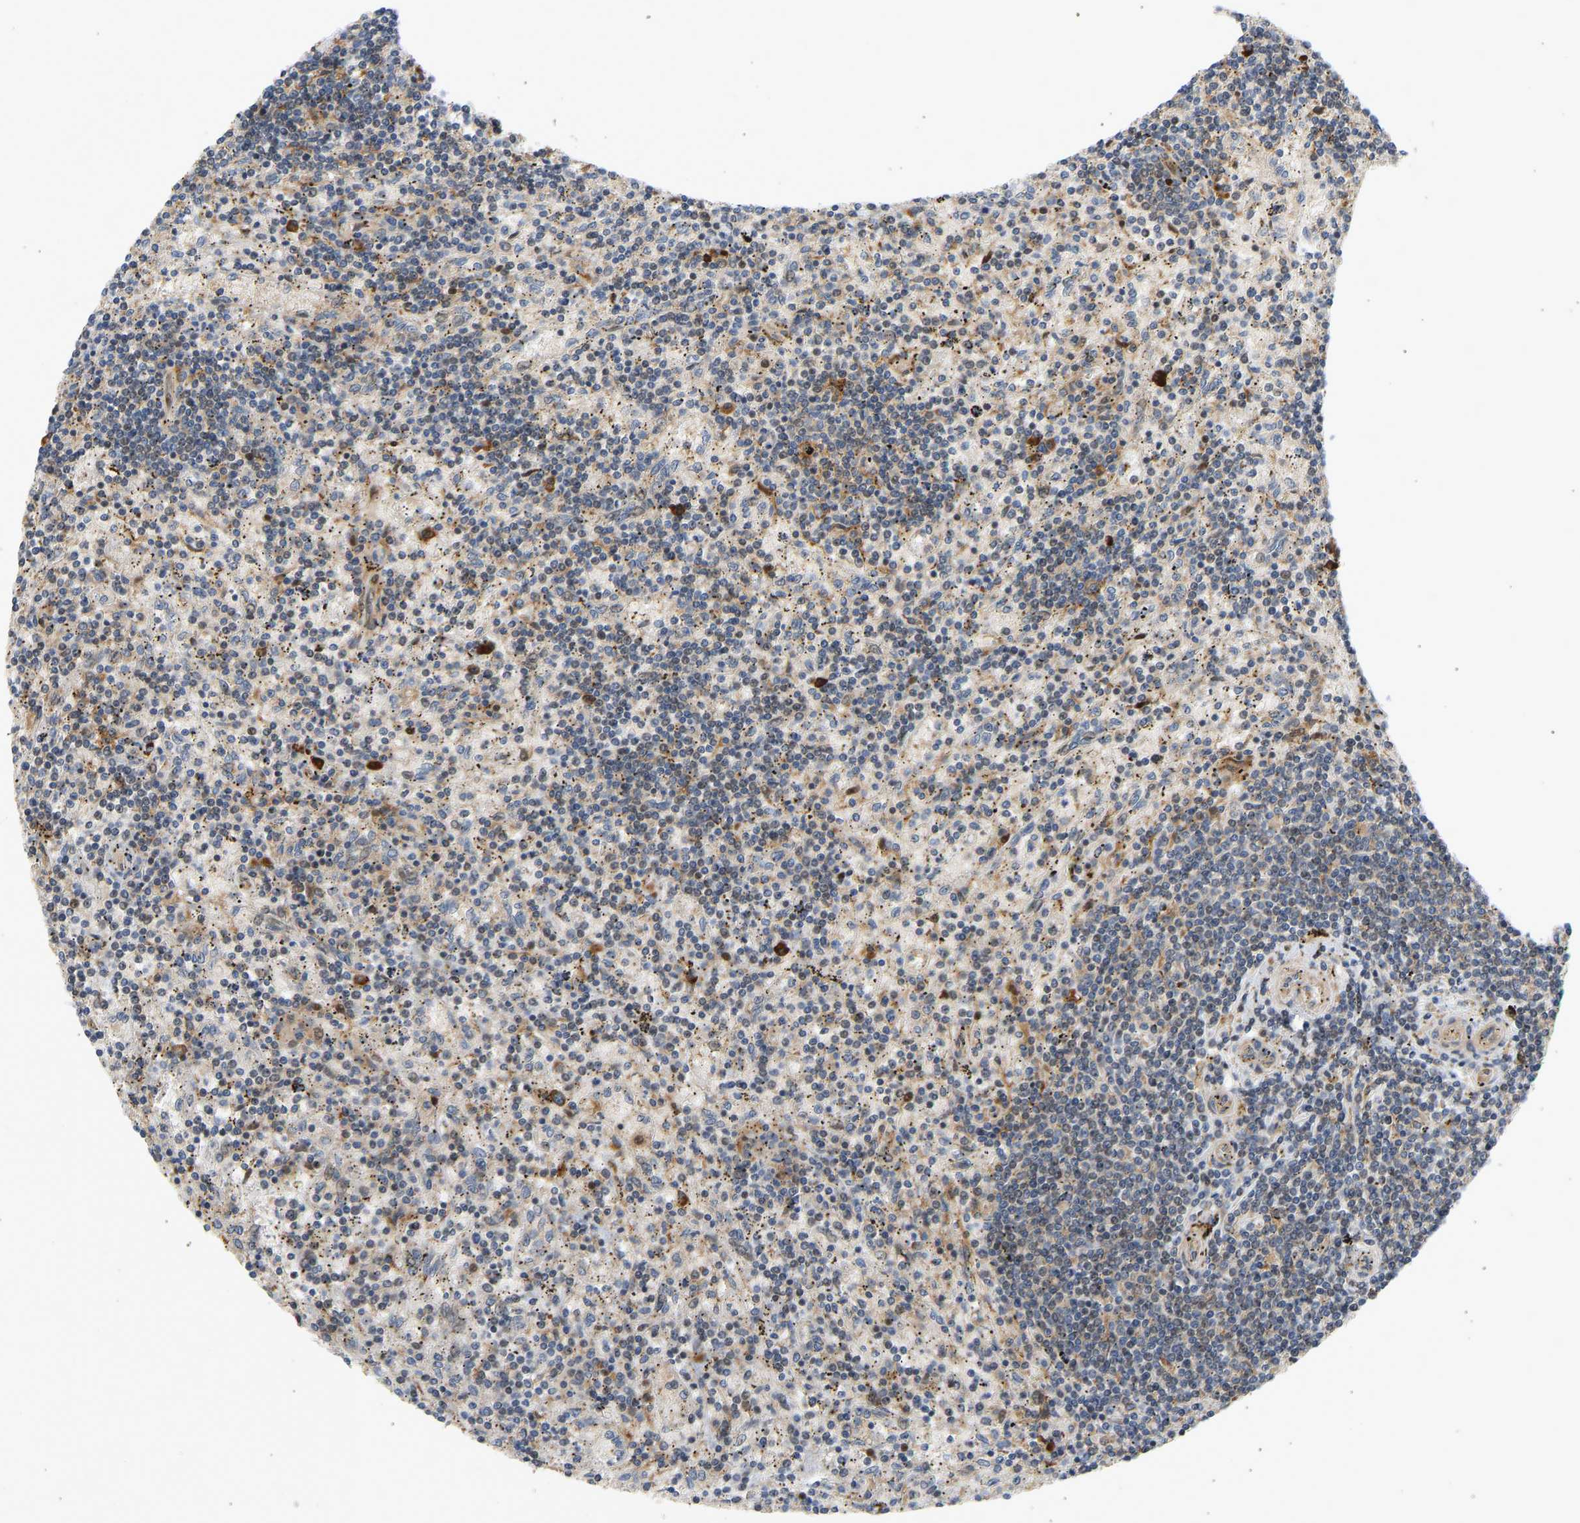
{"staining": {"intensity": "weak", "quantity": "25%-75%", "location": "cytoplasmic/membranous"}, "tissue": "lymphoma", "cell_type": "Tumor cells", "image_type": "cancer", "snomed": [{"axis": "morphology", "description": "Malignant lymphoma, non-Hodgkin's type, Low grade"}, {"axis": "topography", "description": "Spleen"}], "caption": "This is a micrograph of immunohistochemistry staining of malignant lymphoma, non-Hodgkin's type (low-grade), which shows weak expression in the cytoplasmic/membranous of tumor cells.", "gene": "RPS14", "patient": {"sex": "male", "age": 76}}